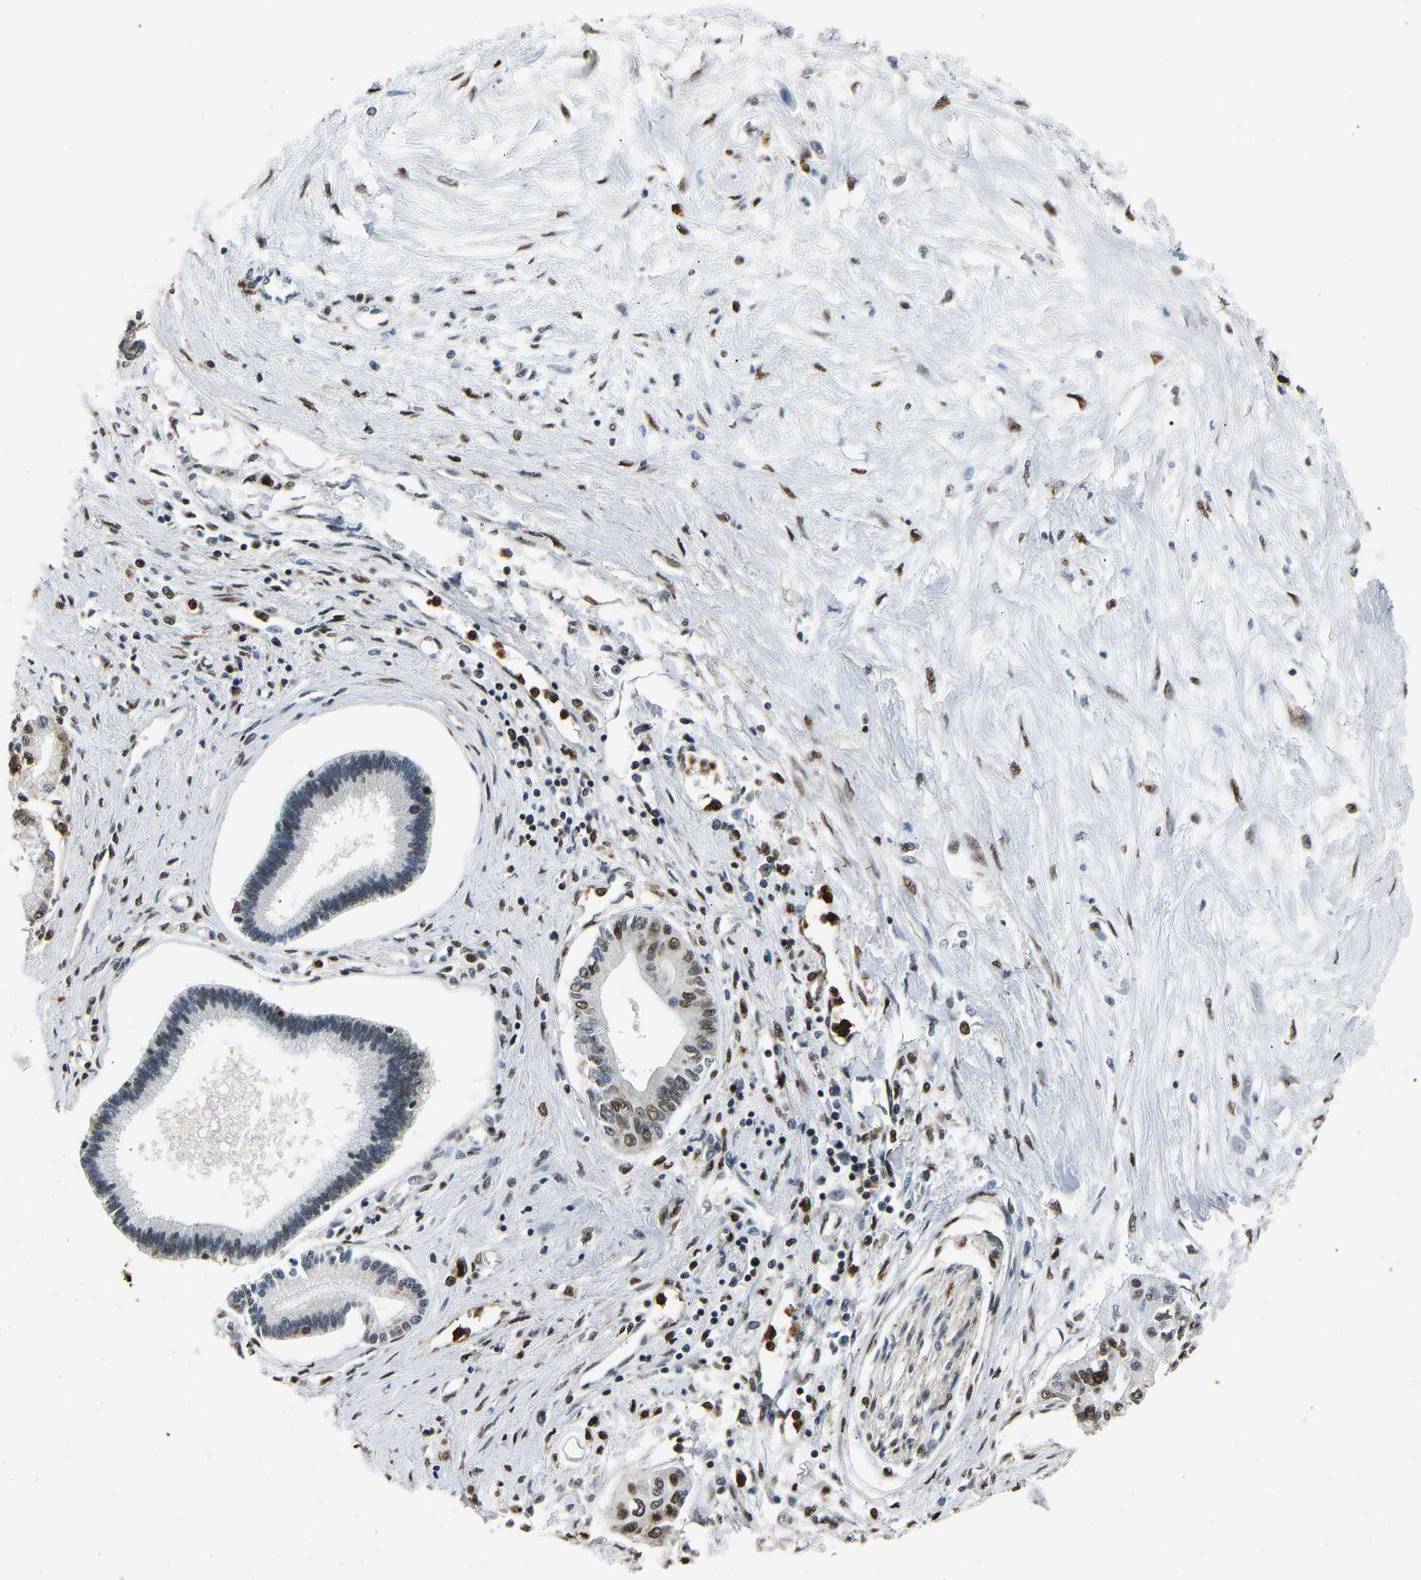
{"staining": {"intensity": "moderate", "quantity": ">75%", "location": "cytoplasmic/membranous,nuclear"}, "tissue": "pancreatic cancer", "cell_type": "Tumor cells", "image_type": "cancer", "snomed": [{"axis": "morphology", "description": "Adenocarcinoma, NOS"}, {"axis": "topography", "description": "Pancreas"}], "caption": "Immunohistochemistry (IHC) of human pancreatic adenocarcinoma exhibits medium levels of moderate cytoplasmic/membranous and nuclear positivity in approximately >75% of tumor cells.", "gene": "SAFB", "patient": {"sex": "female", "age": 77}}